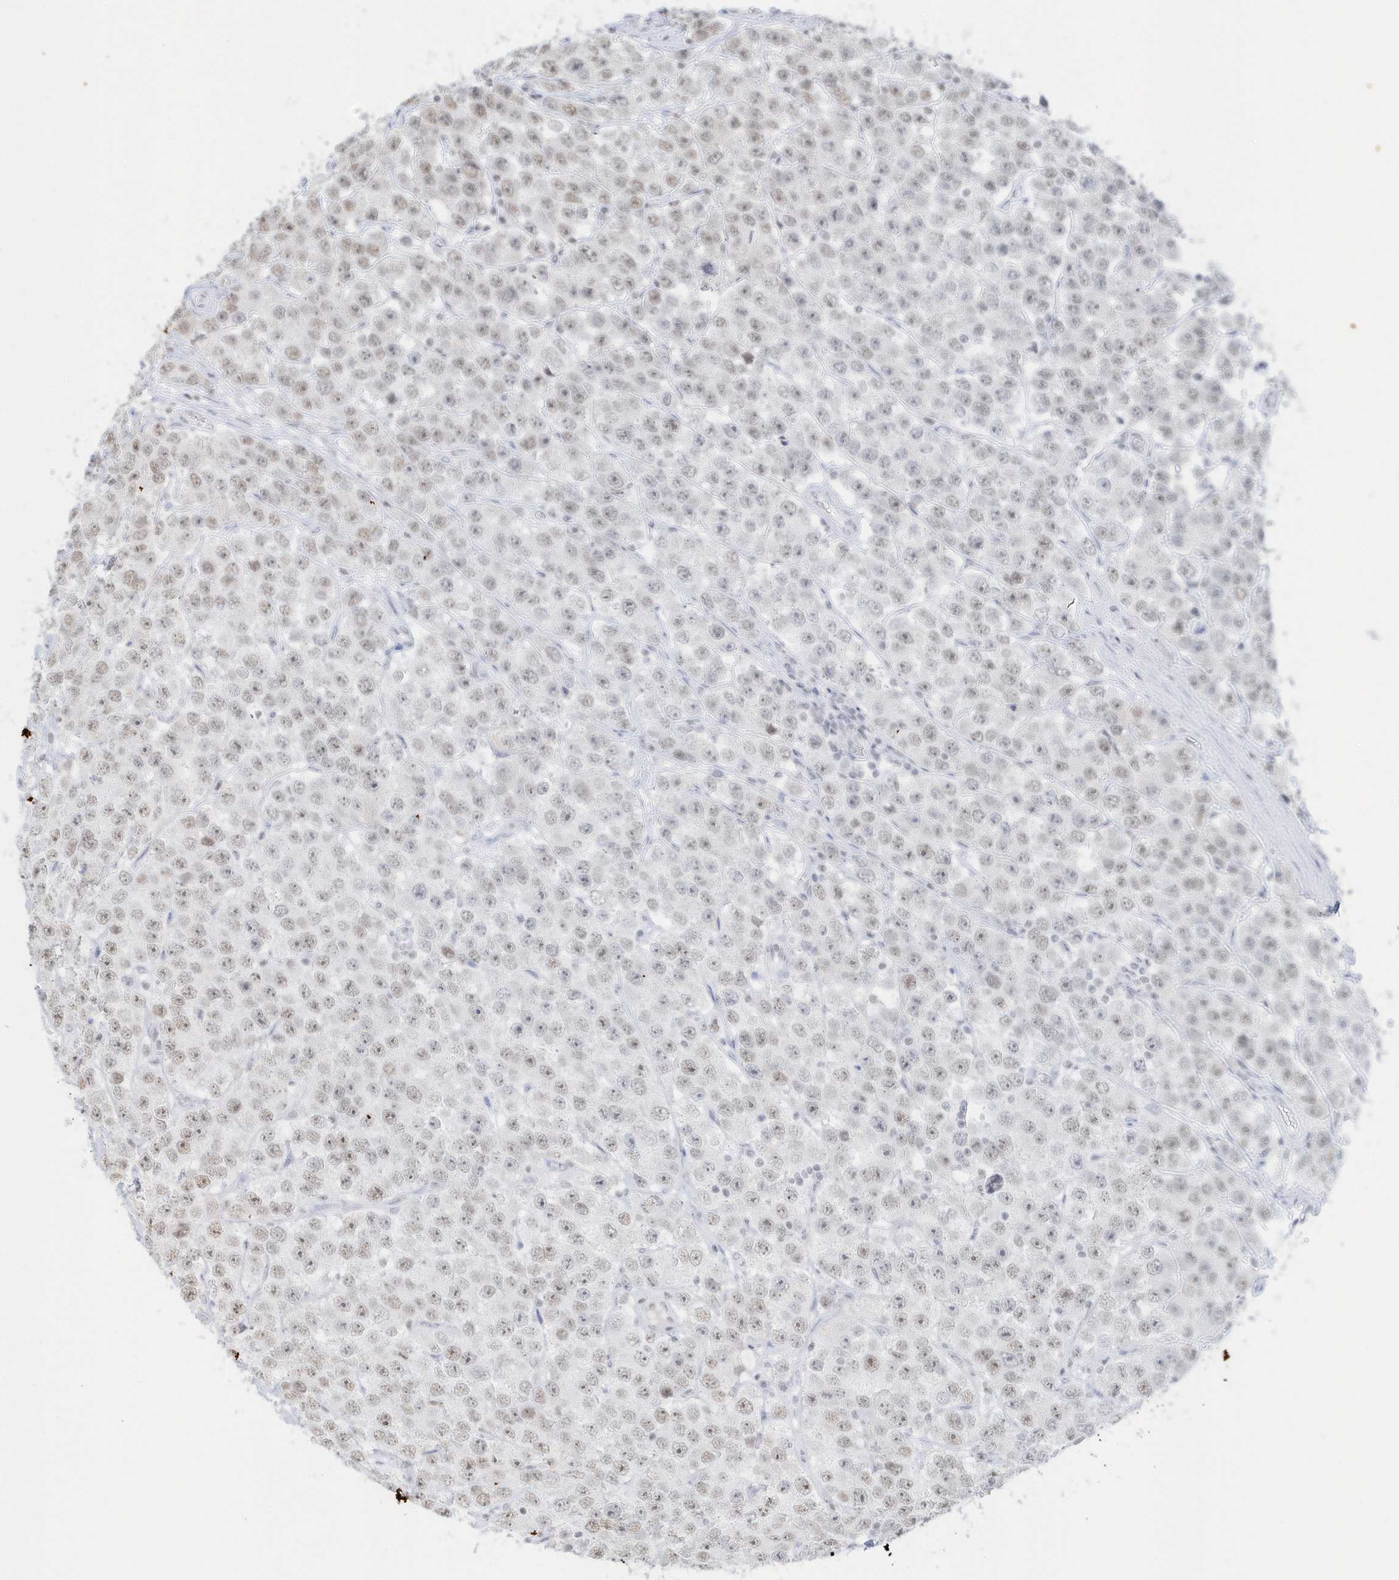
{"staining": {"intensity": "moderate", "quantity": "25%-75%", "location": "nuclear"}, "tissue": "testis cancer", "cell_type": "Tumor cells", "image_type": "cancer", "snomed": [{"axis": "morphology", "description": "Seminoma, NOS"}, {"axis": "topography", "description": "Testis"}], "caption": "Immunohistochemistry (IHC) (DAB (3,3'-diaminobenzidine)) staining of human testis cancer (seminoma) exhibits moderate nuclear protein expression in about 25%-75% of tumor cells. (brown staining indicates protein expression, while blue staining denotes nuclei).", "gene": "PPIL2", "patient": {"sex": "male", "age": 28}}